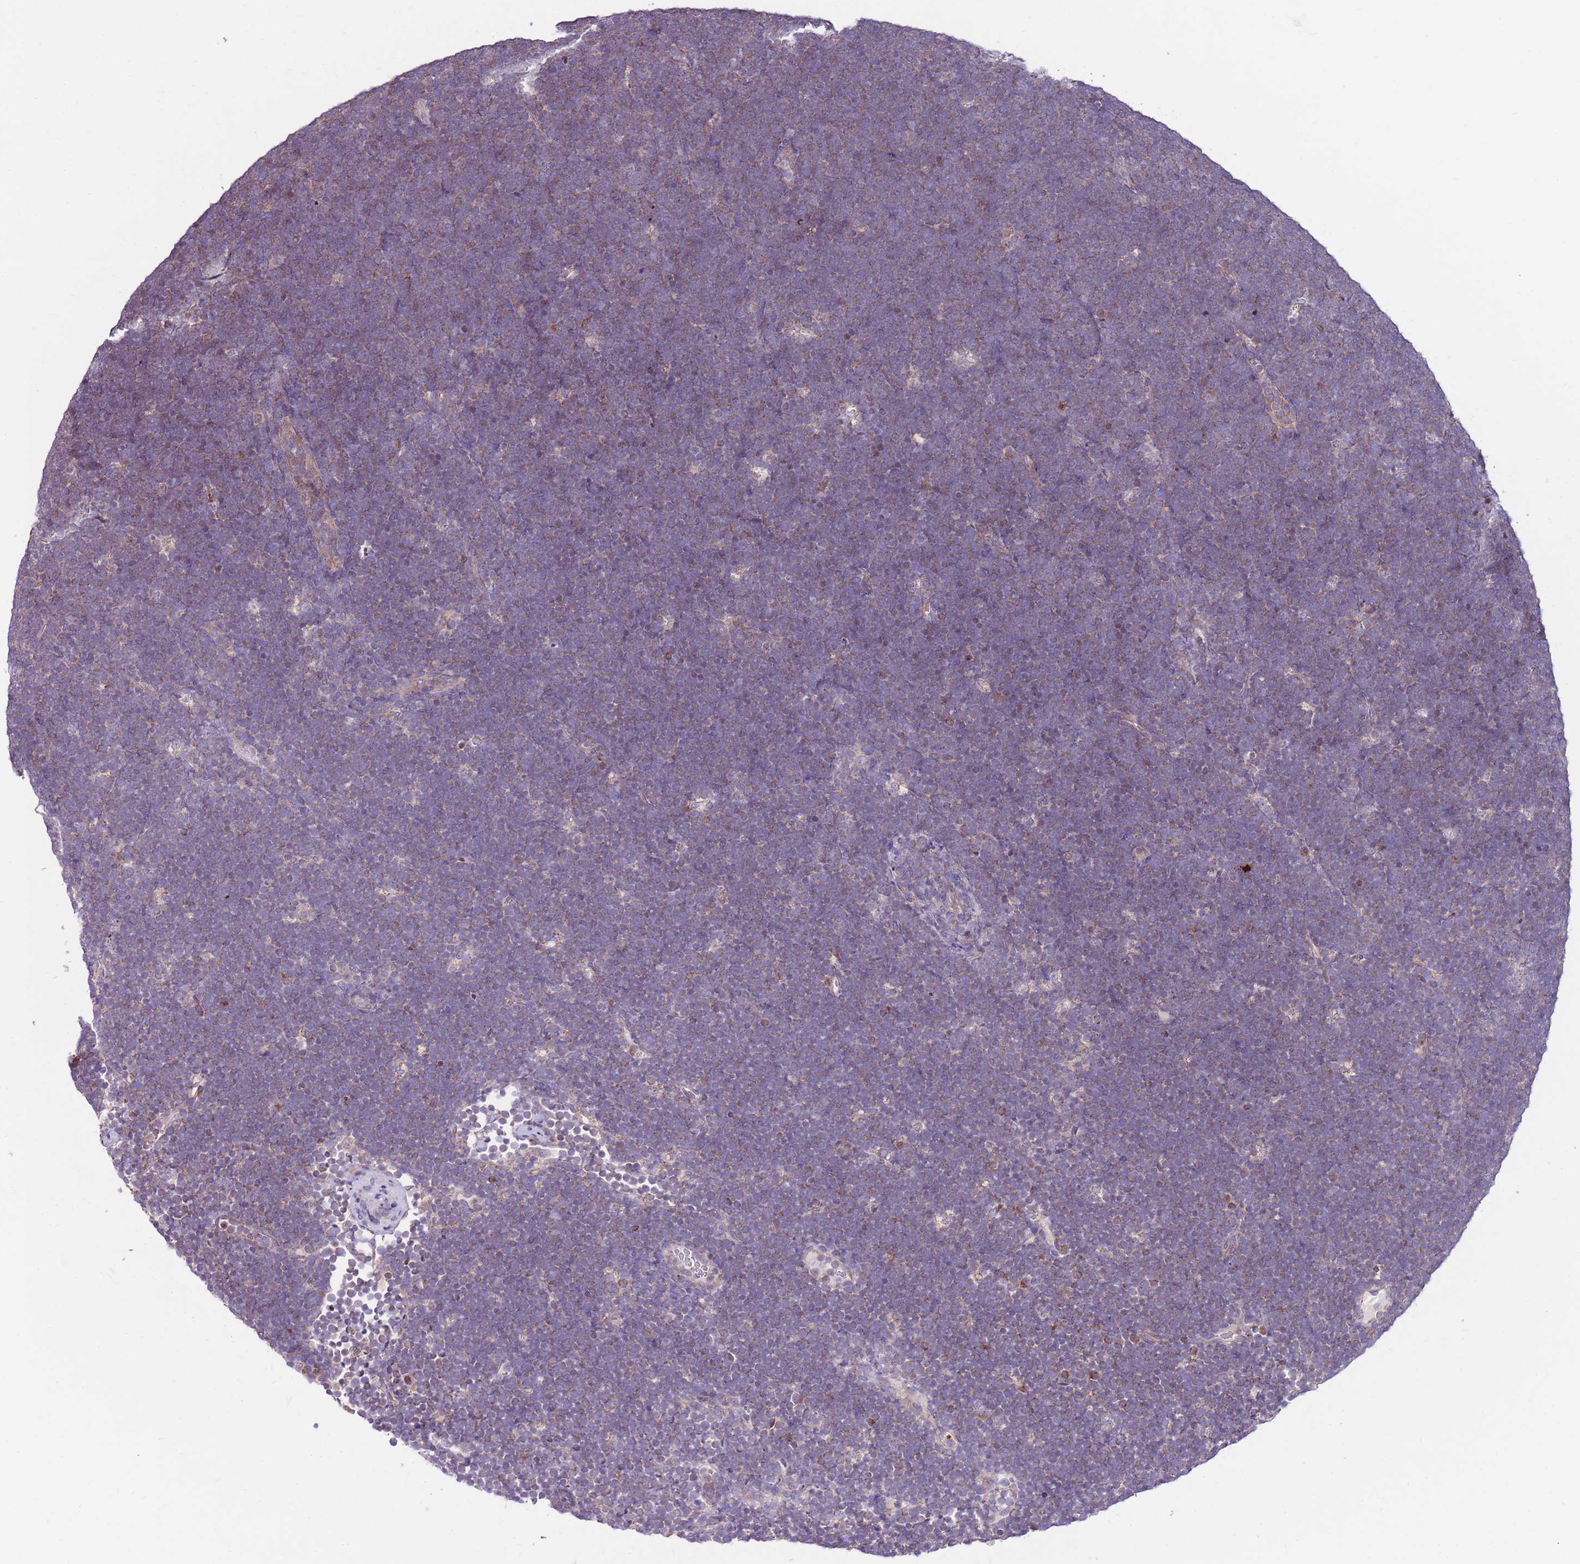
{"staining": {"intensity": "negative", "quantity": "none", "location": "none"}, "tissue": "lymphoma", "cell_type": "Tumor cells", "image_type": "cancer", "snomed": [{"axis": "morphology", "description": "Malignant lymphoma, non-Hodgkin's type, High grade"}, {"axis": "topography", "description": "Lymph node"}], "caption": "DAB (3,3'-diaminobenzidine) immunohistochemical staining of human lymphoma exhibits no significant staining in tumor cells. (DAB (3,3'-diaminobenzidine) immunohistochemistry, high magnification).", "gene": "SMG1", "patient": {"sex": "male", "age": 13}}